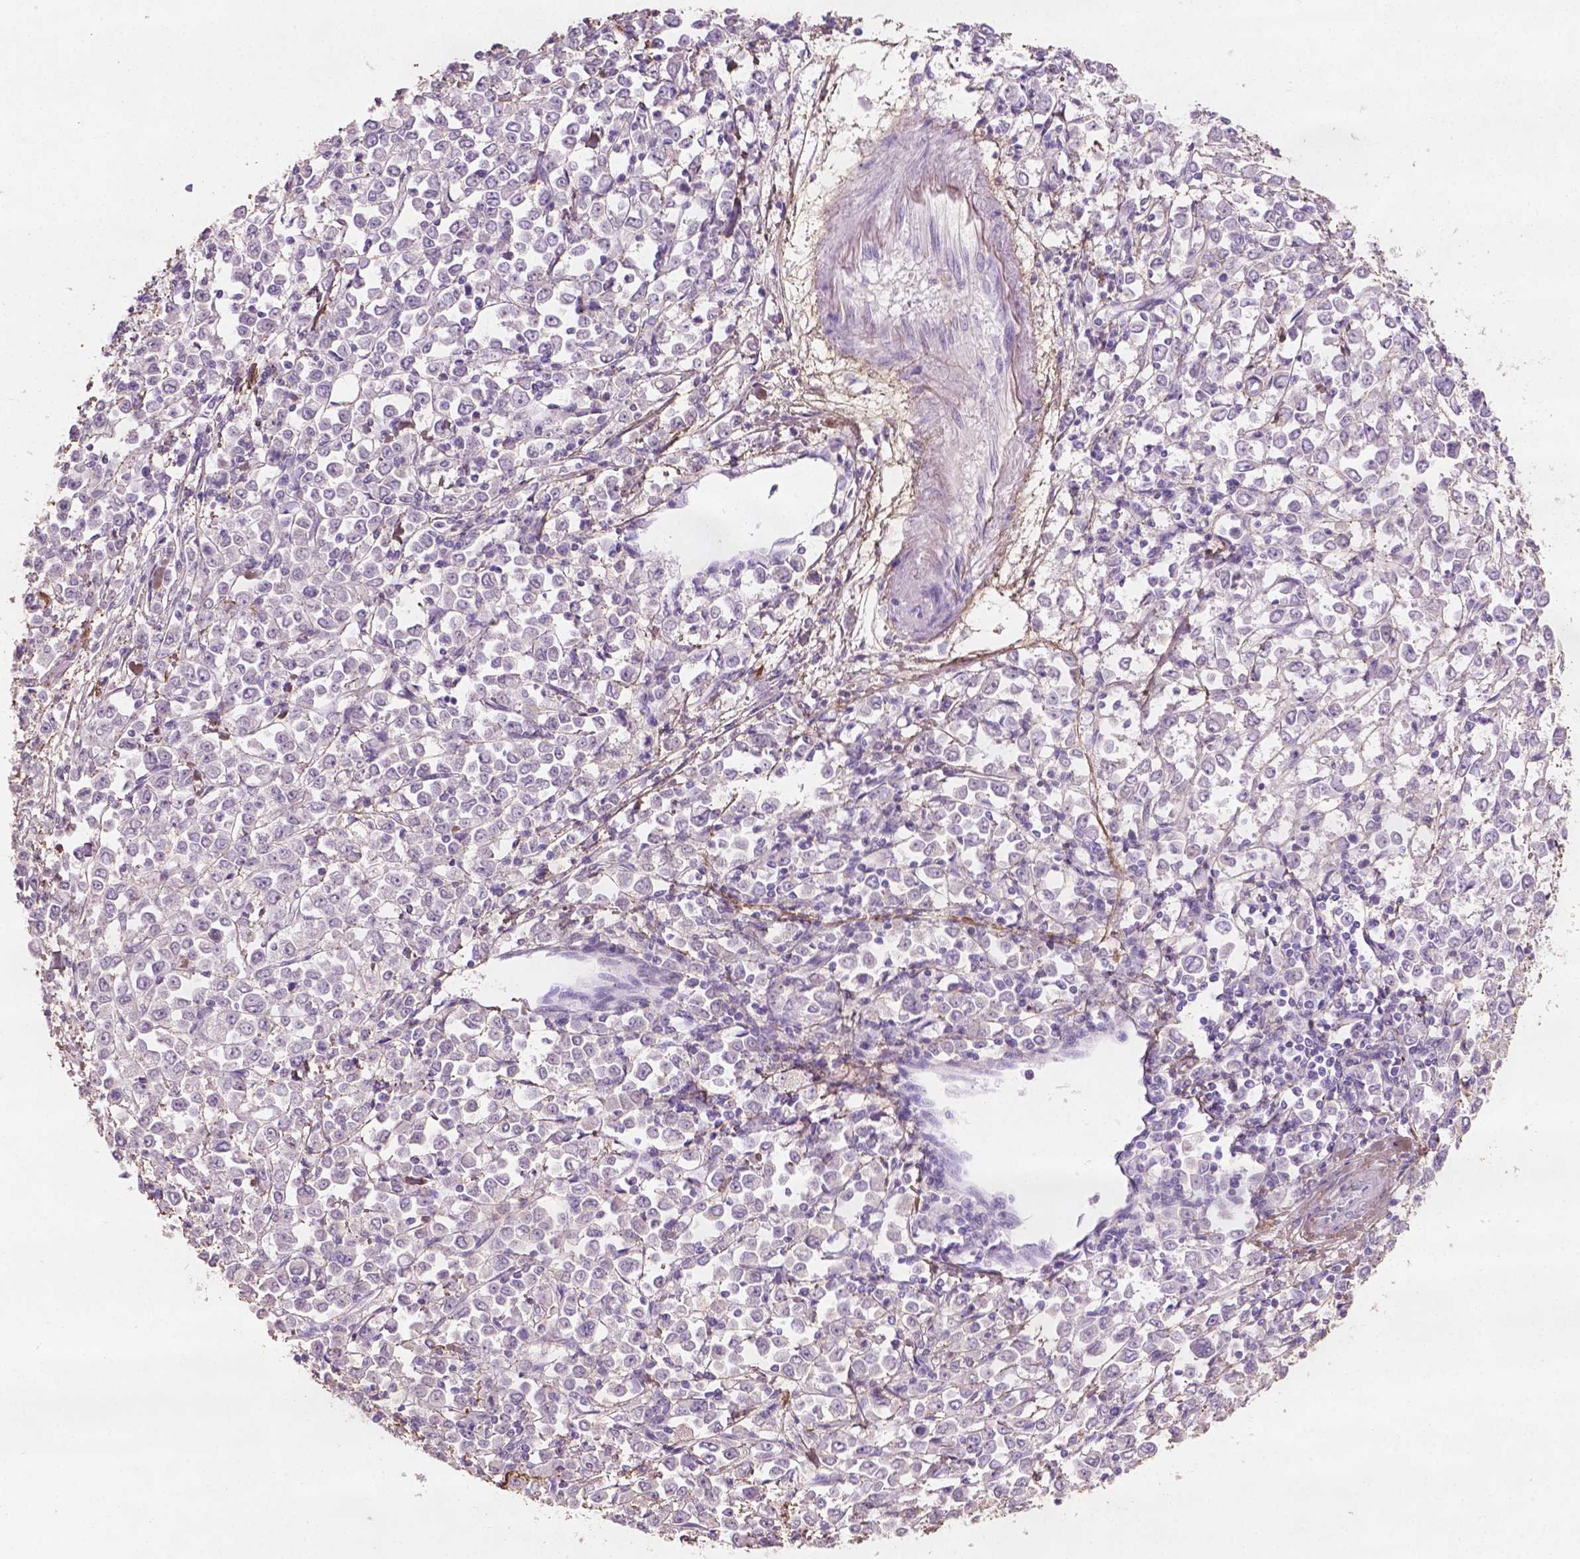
{"staining": {"intensity": "negative", "quantity": "none", "location": "none"}, "tissue": "stomach cancer", "cell_type": "Tumor cells", "image_type": "cancer", "snomed": [{"axis": "morphology", "description": "Adenocarcinoma, NOS"}, {"axis": "topography", "description": "Stomach, upper"}], "caption": "The IHC photomicrograph has no significant positivity in tumor cells of stomach cancer (adenocarcinoma) tissue.", "gene": "DLG2", "patient": {"sex": "male", "age": 70}}